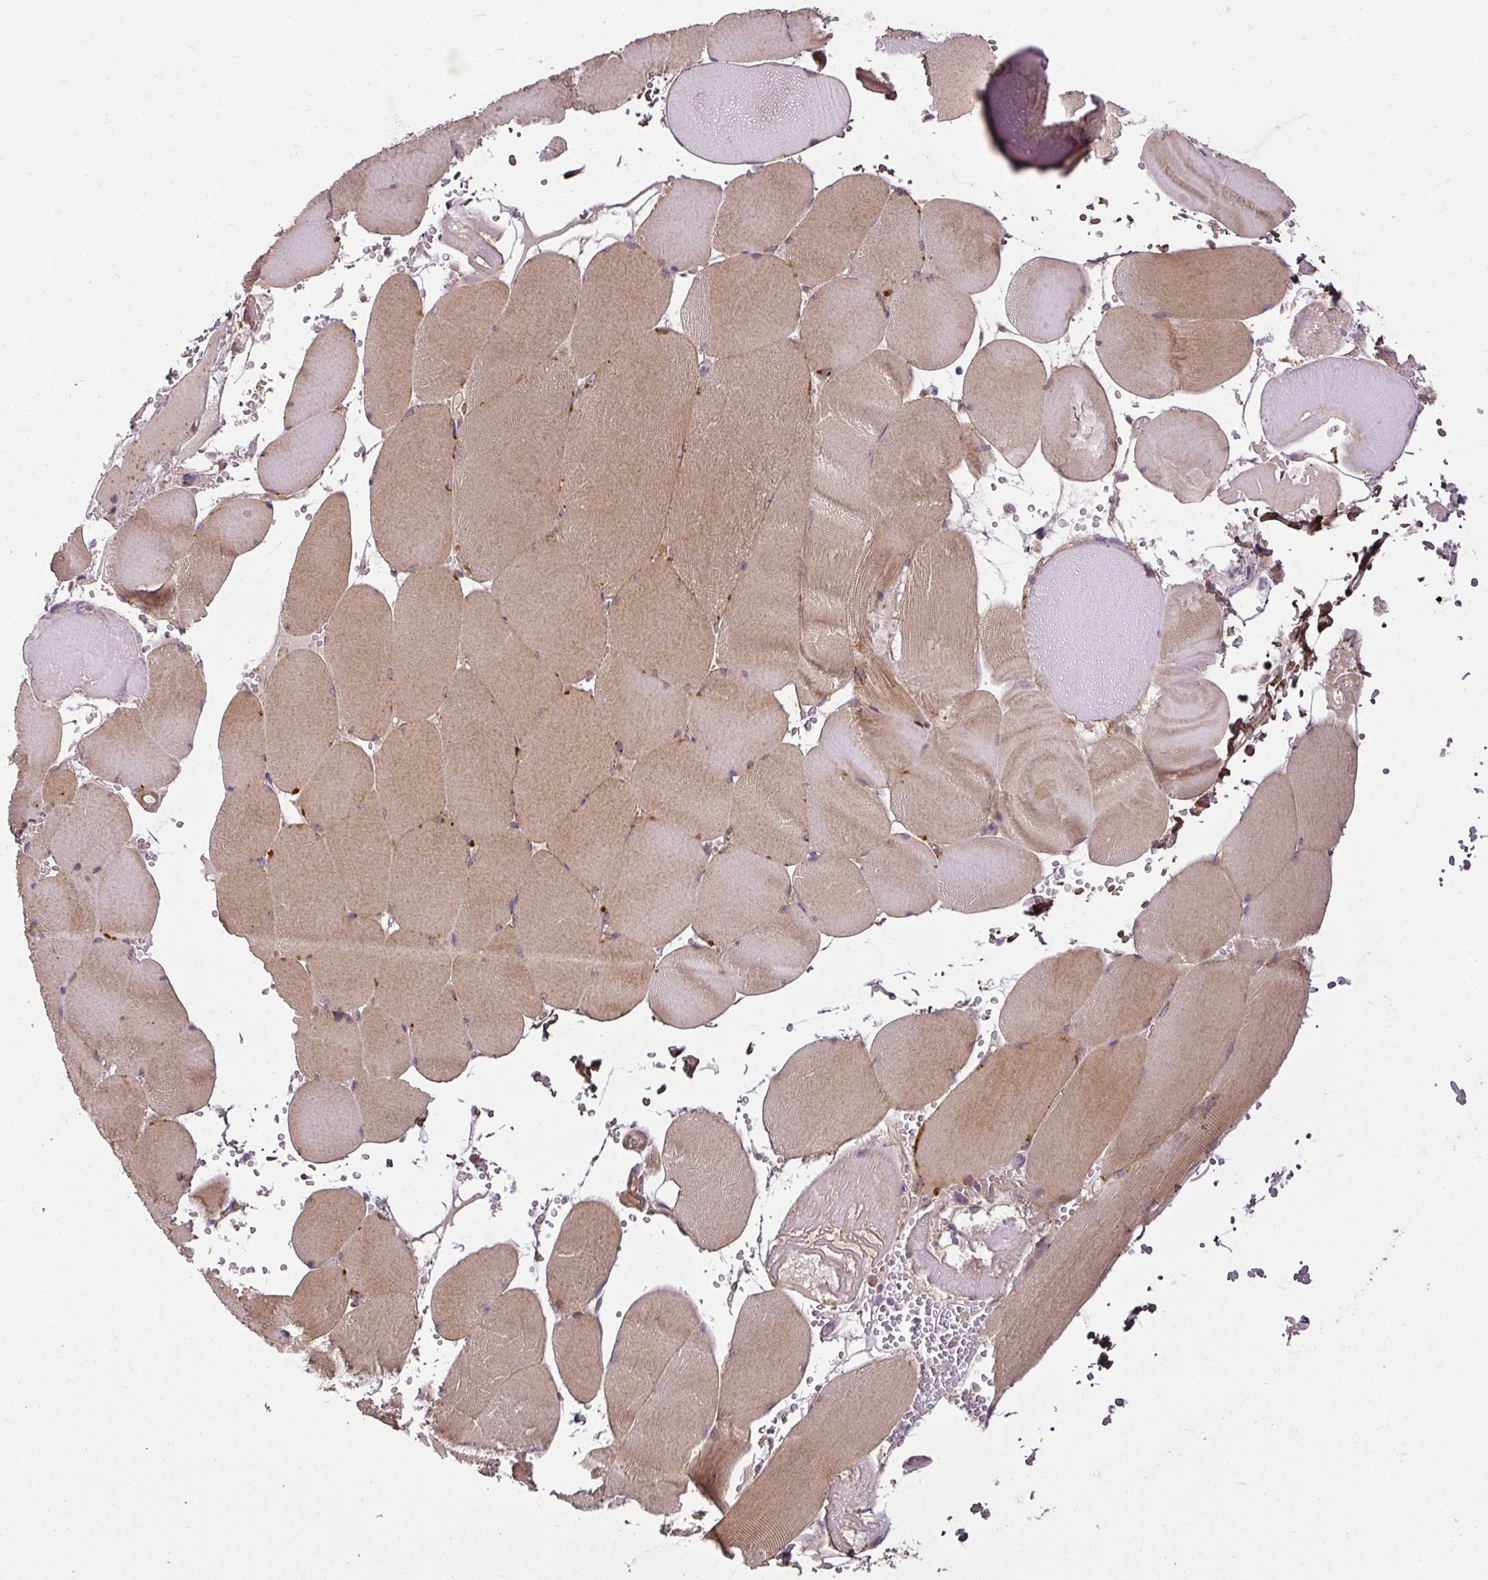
{"staining": {"intensity": "moderate", "quantity": ">75%", "location": "cytoplasmic/membranous"}, "tissue": "skeletal muscle", "cell_type": "Myocytes", "image_type": "normal", "snomed": [{"axis": "morphology", "description": "Normal tissue, NOS"}, {"axis": "topography", "description": "Skeletal muscle"}, {"axis": "topography", "description": "Head-Neck"}], "caption": "A high-resolution histopathology image shows immunohistochemistry (IHC) staining of benign skeletal muscle, which displays moderate cytoplasmic/membranous expression in approximately >75% of myocytes. Ihc stains the protein in brown and the nuclei are stained blue.", "gene": "DIMT1", "patient": {"sex": "male", "age": 66}}